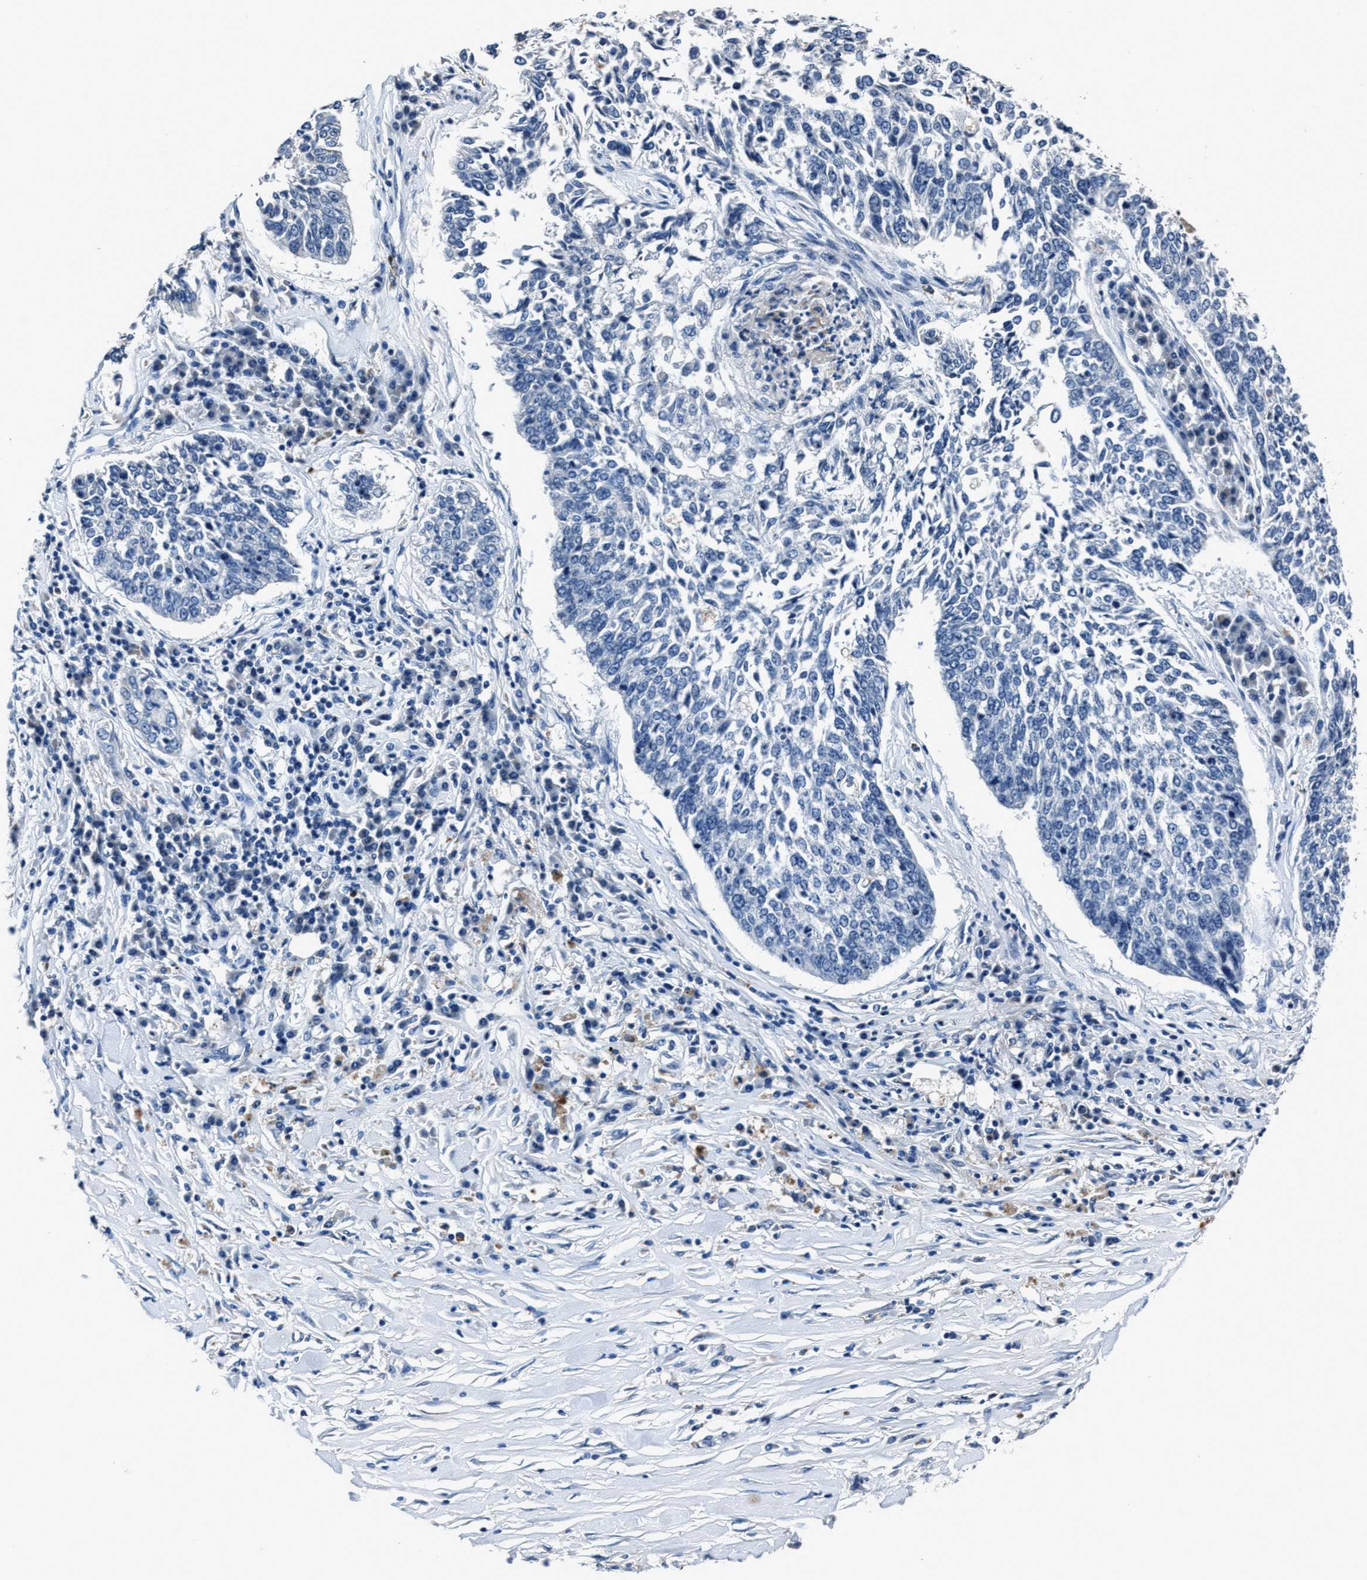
{"staining": {"intensity": "negative", "quantity": "none", "location": "none"}, "tissue": "lung cancer", "cell_type": "Tumor cells", "image_type": "cancer", "snomed": [{"axis": "morphology", "description": "Normal tissue, NOS"}, {"axis": "morphology", "description": "Squamous cell carcinoma, NOS"}, {"axis": "topography", "description": "Cartilage tissue"}, {"axis": "topography", "description": "Bronchus"}, {"axis": "topography", "description": "Lung"}], "caption": "Immunohistochemistry (IHC) histopathology image of neoplastic tissue: human lung squamous cell carcinoma stained with DAB (3,3'-diaminobenzidine) exhibits no significant protein positivity in tumor cells.", "gene": "FGL2", "patient": {"sex": "female", "age": 49}}